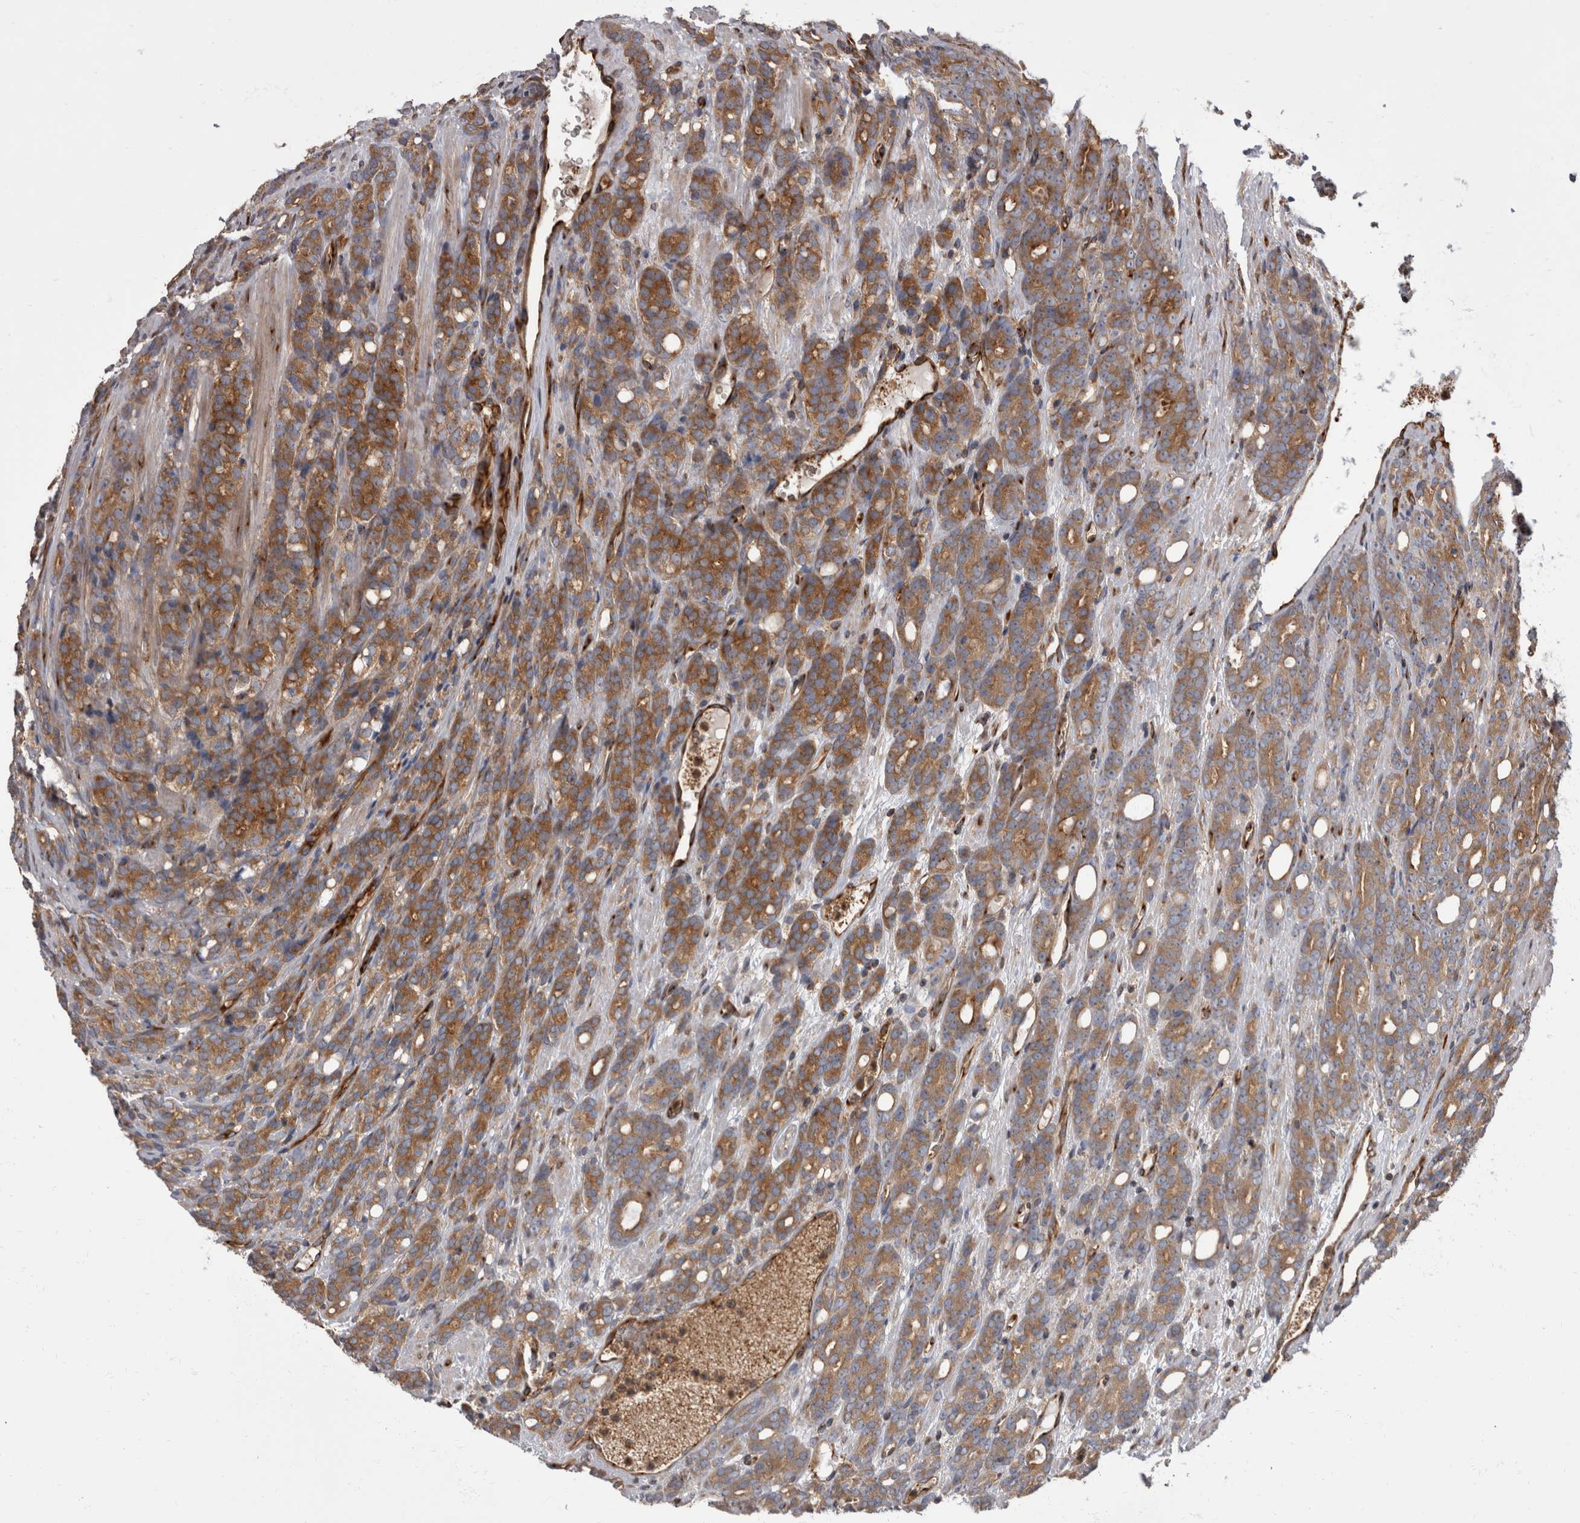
{"staining": {"intensity": "moderate", "quantity": ">75%", "location": "cytoplasmic/membranous"}, "tissue": "prostate cancer", "cell_type": "Tumor cells", "image_type": "cancer", "snomed": [{"axis": "morphology", "description": "Adenocarcinoma, High grade"}, {"axis": "topography", "description": "Prostate"}], "caption": "This micrograph demonstrates prostate high-grade adenocarcinoma stained with immunohistochemistry (IHC) to label a protein in brown. The cytoplasmic/membranous of tumor cells show moderate positivity for the protein. Nuclei are counter-stained blue.", "gene": "HOOK3", "patient": {"sex": "male", "age": 62}}